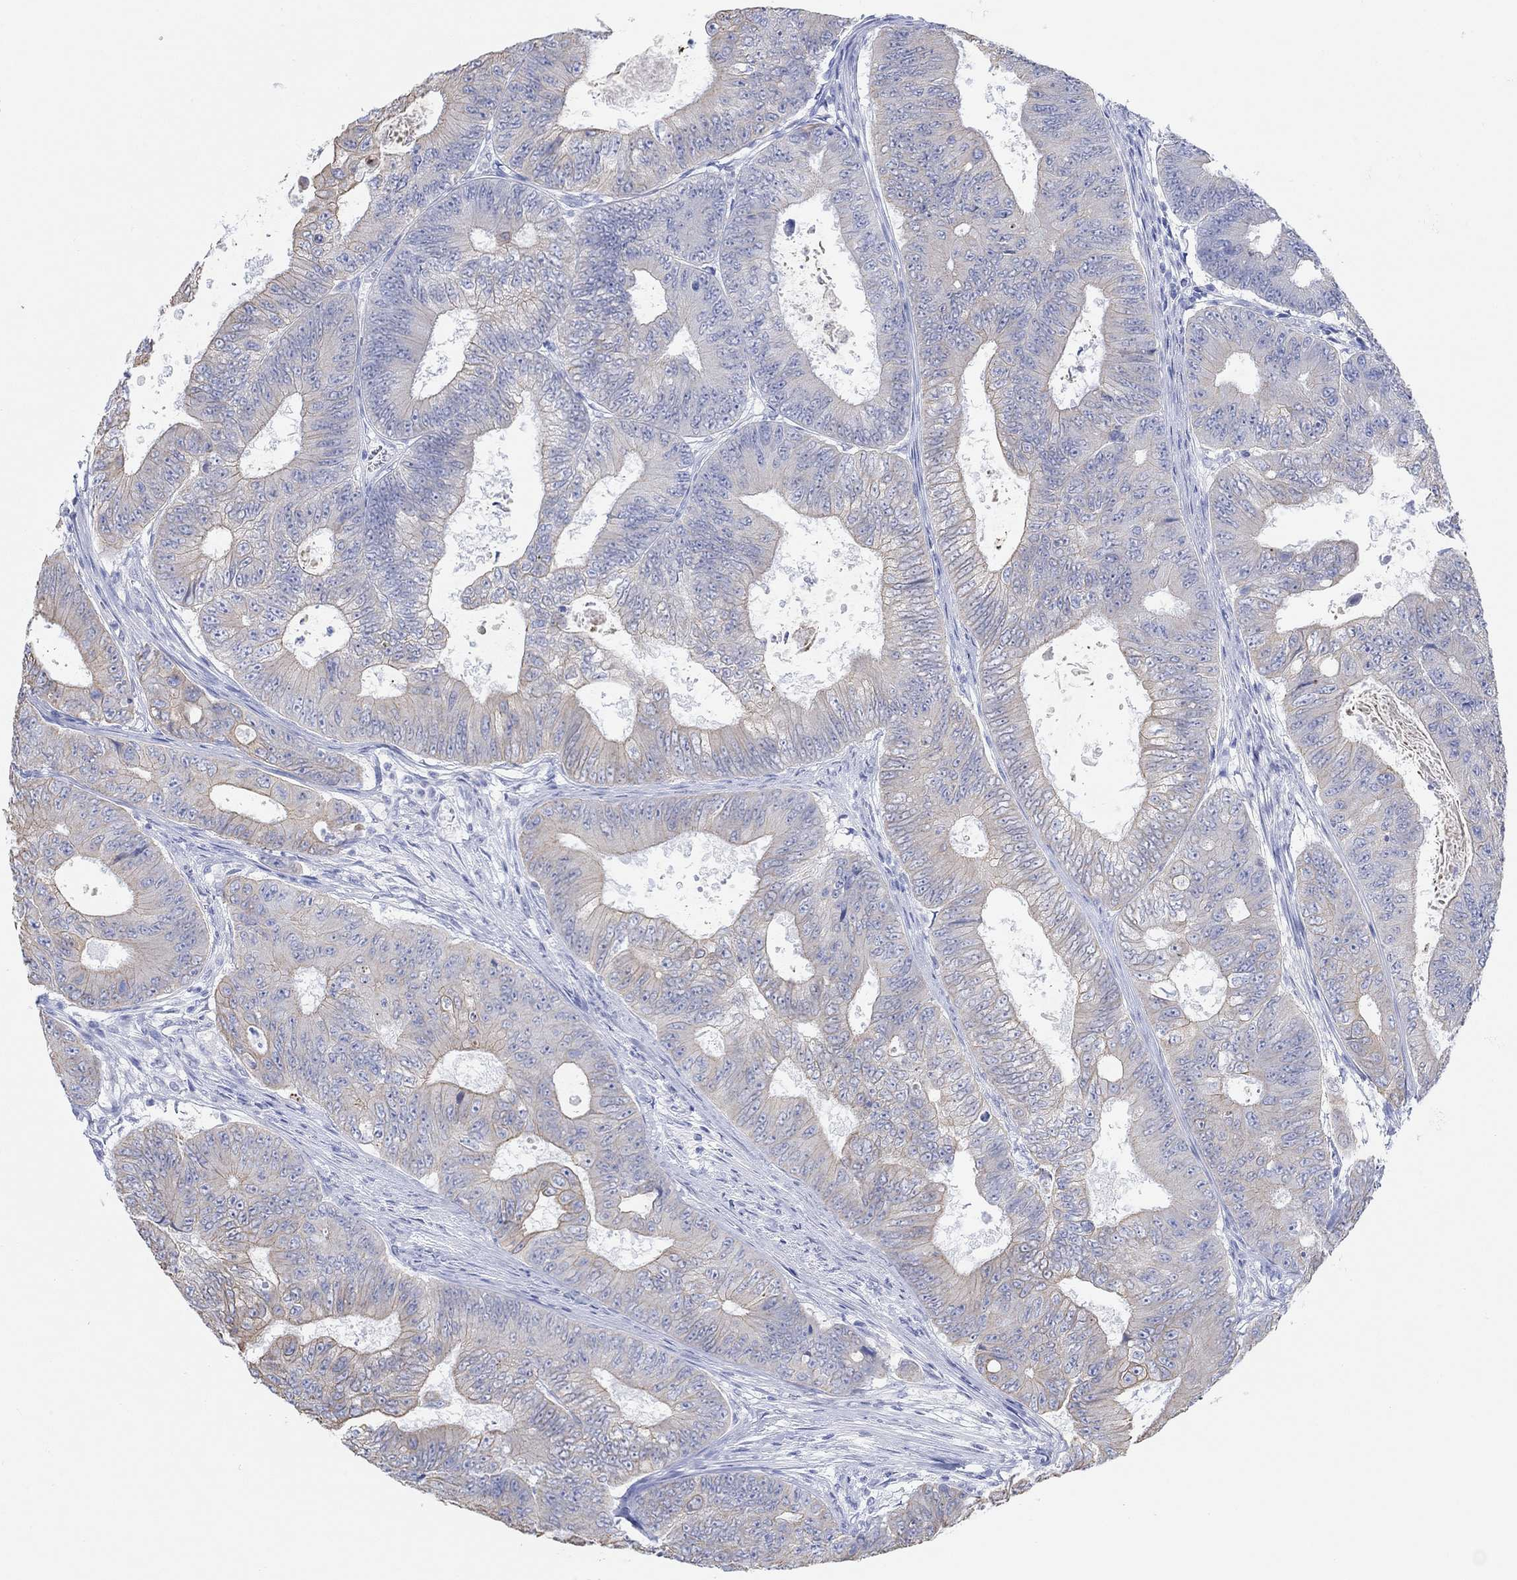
{"staining": {"intensity": "weak", "quantity": "25%-75%", "location": "cytoplasmic/membranous"}, "tissue": "colorectal cancer", "cell_type": "Tumor cells", "image_type": "cancer", "snomed": [{"axis": "morphology", "description": "Adenocarcinoma, NOS"}, {"axis": "topography", "description": "Colon"}], "caption": "The image shows a brown stain indicating the presence of a protein in the cytoplasmic/membranous of tumor cells in colorectal adenocarcinoma. The protein is stained brown, and the nuclei are stained in blue (DAB IHC with brightfield microscopy, high magnification).", "gene": "AK8", "patient": {"sex": "female", "age": 48}}